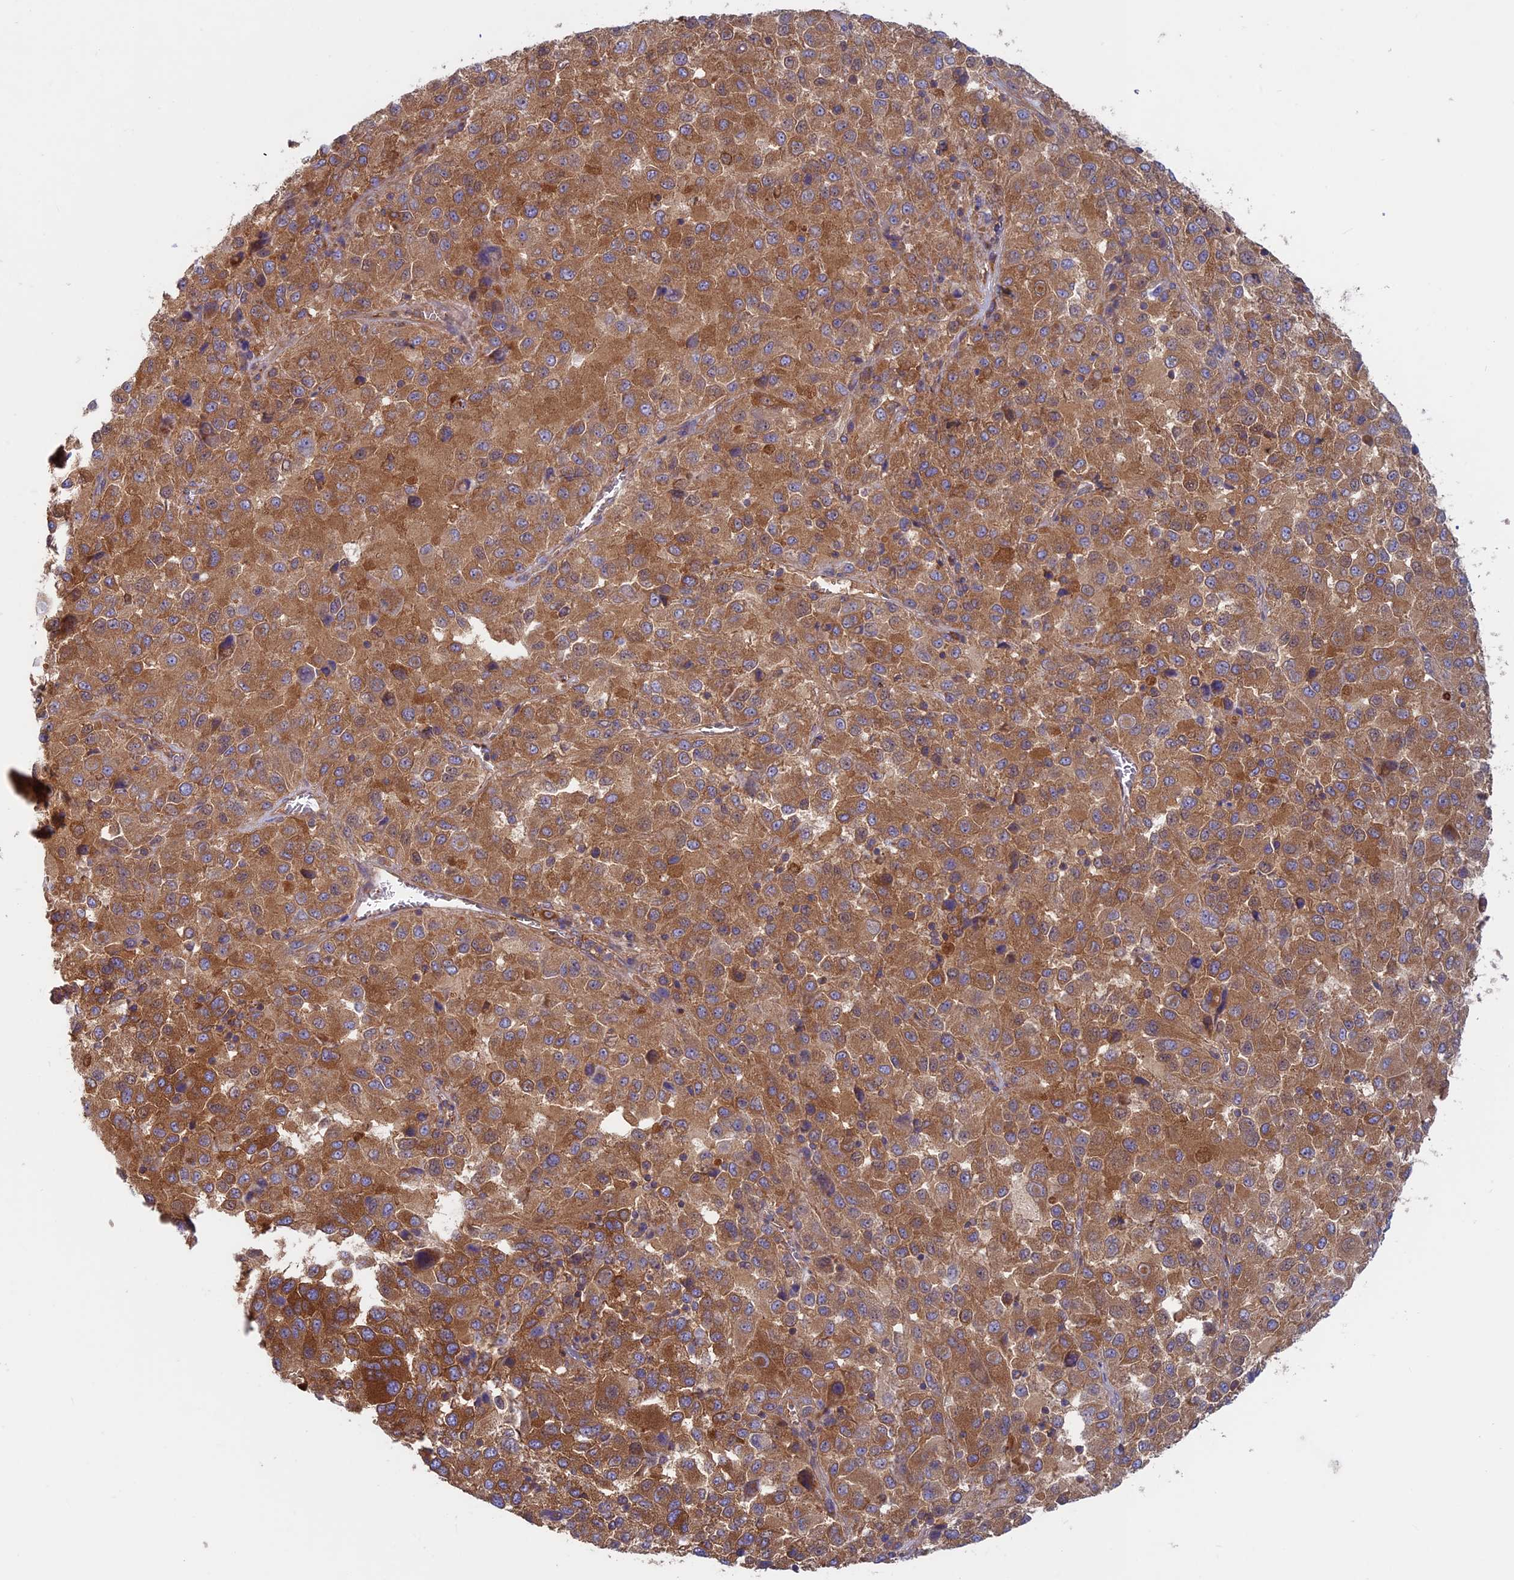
{"staining": {"intensity": "moderate", "quantity": ">75%", "location": "cytoplasmic/membranous"}, "tissue": "melanoma", "cell_type": "Tumor cells", "image_type": "cancer", "snomed": [{"axis": "morphology", "description": "Malignant melanoma, Metastatic site"}, {"axis": "topography", "description": "Lung"}], "caption": "Human malignant melanoma (metastatic site) stained with a protein marker reveals moderate staining in tumor cells.", "gene": "DNM1L", "patient": {"sex": "male", "age": 64}}